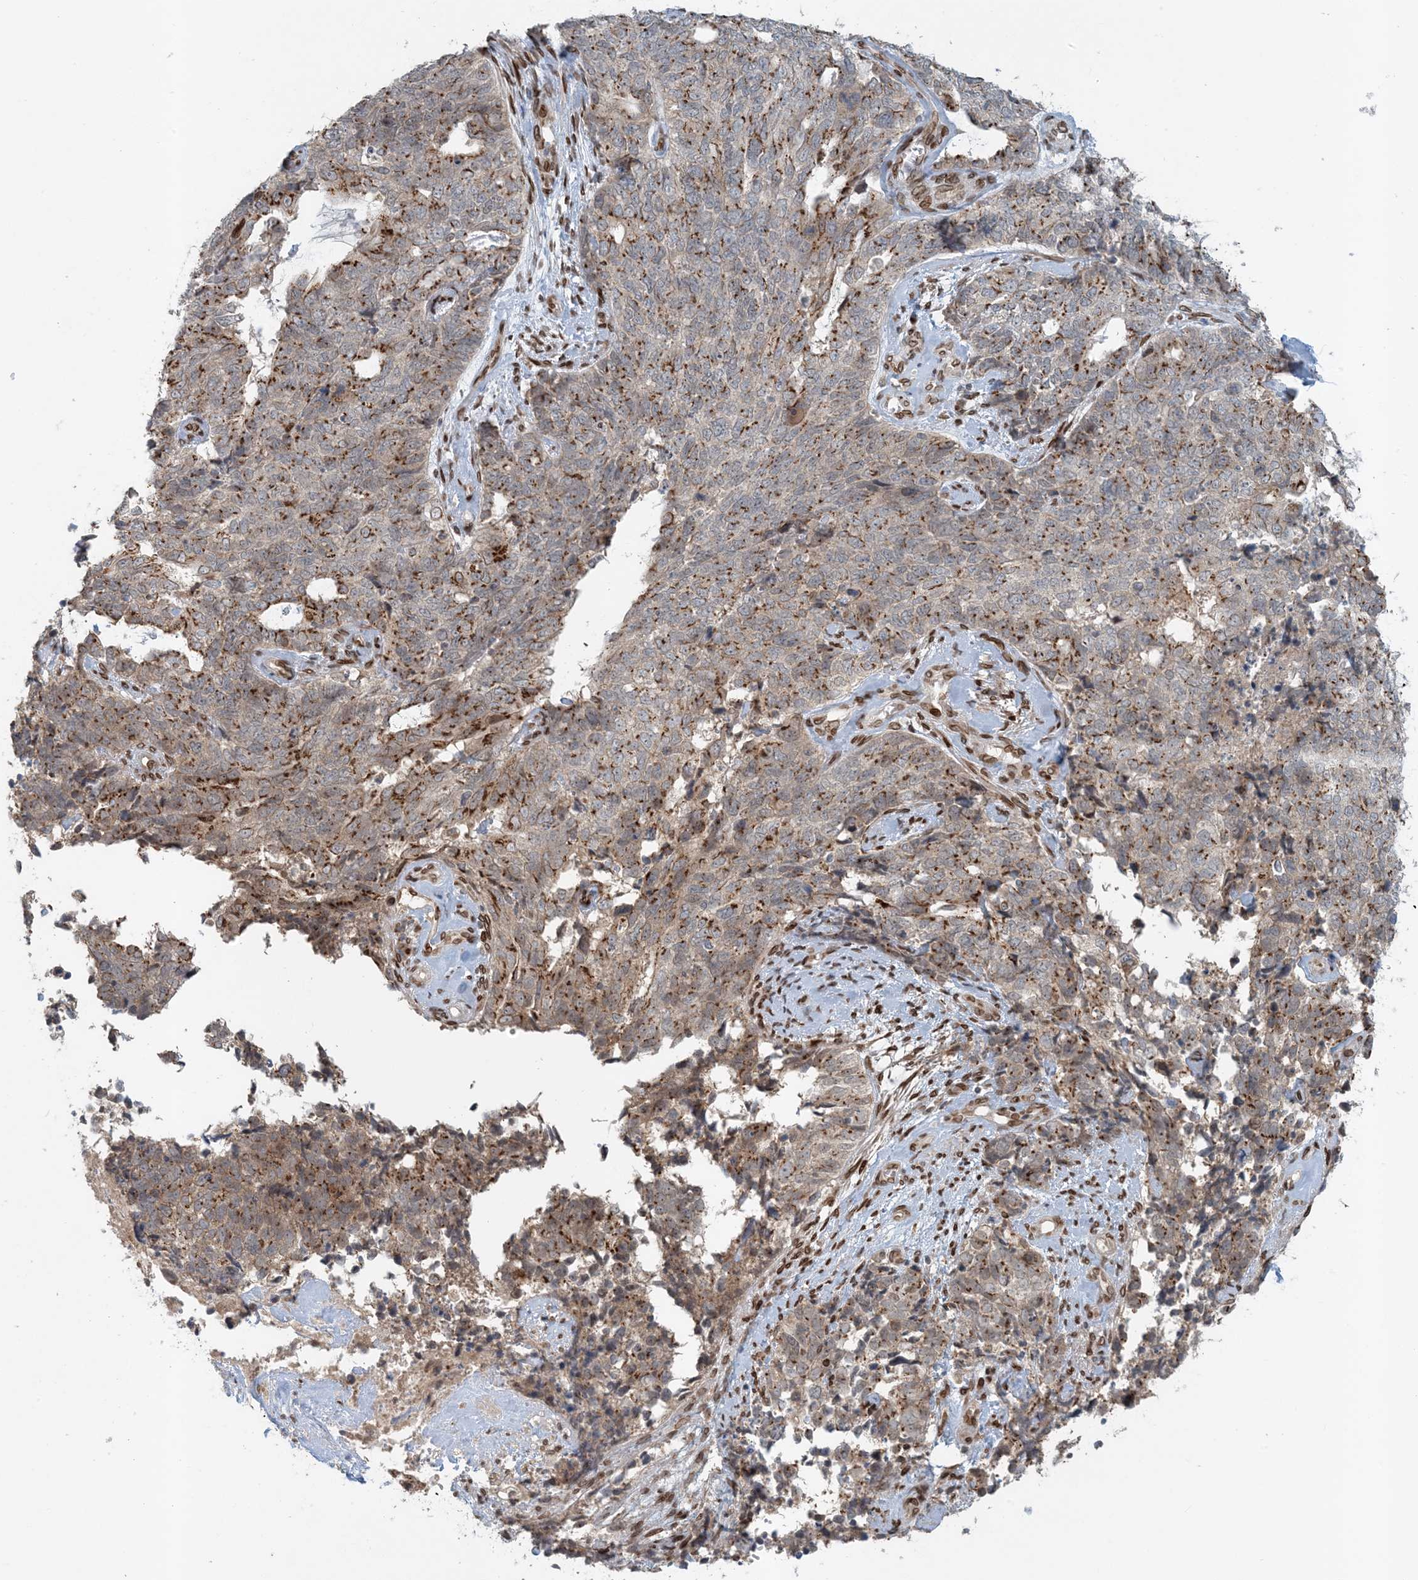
{"staining": {"intensity": "moderate", "quantity": ">75%", "location": "cytoplasmic/membranous"}, "tissue": "cervical cancer", "cell_type": "Tumor cells", "image_type": "cancer", "snomed": [{"axis": "morphology", "description": "Squamous cell carcinoma, NOS"}, {"axis": "topography", "description": "Cervix"}], "caption": "Protein expression analysis of squamous cell carcinoma (cervical) shows moderate cytoplasmic/membranous expression in about >75% of tumor cells. (DAB (3,3'-diaminobenzidine) IHC with brightfield microscopy, high magnification).", "gene": "SLC35A2", "patient": {"sex": "female", "age": 63}}